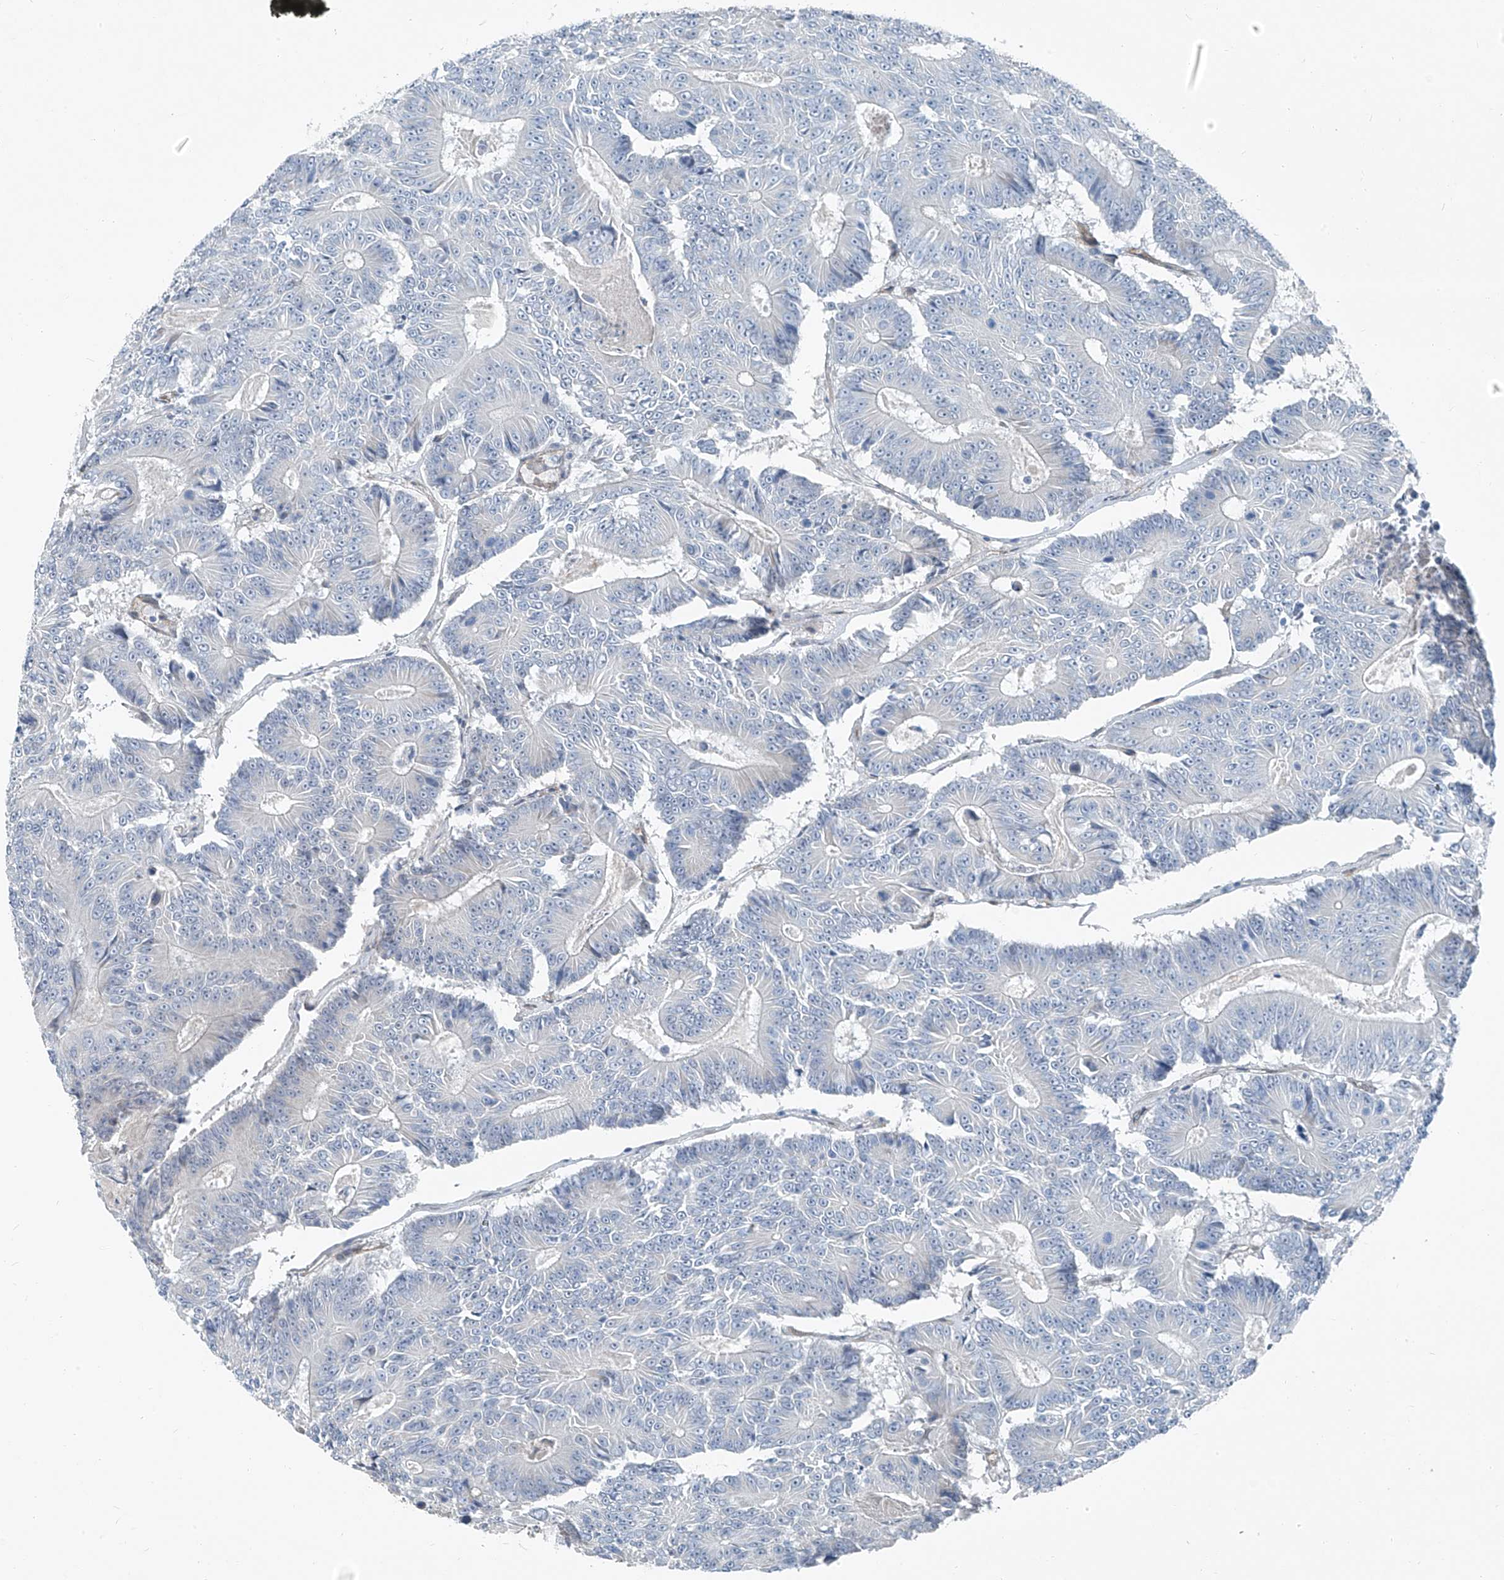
{"staining": {"intensity": "negative", "quantity": "none", "location": "none"}, "tissue": "colorectal cancer", "cell_type": "Tumor cells", "image_type": "cancer", "snomed": [{"axis": "morphology", "description": "Adenocarcinoma, NOS"}, {"axis": "topography", "description": "Colon"}], "caption": "Tumor cells show no significant protein expression in adenocarcinoma (colorectal).", "gene": "TNS2", "patient": {"sex": "male", "age": 83}}